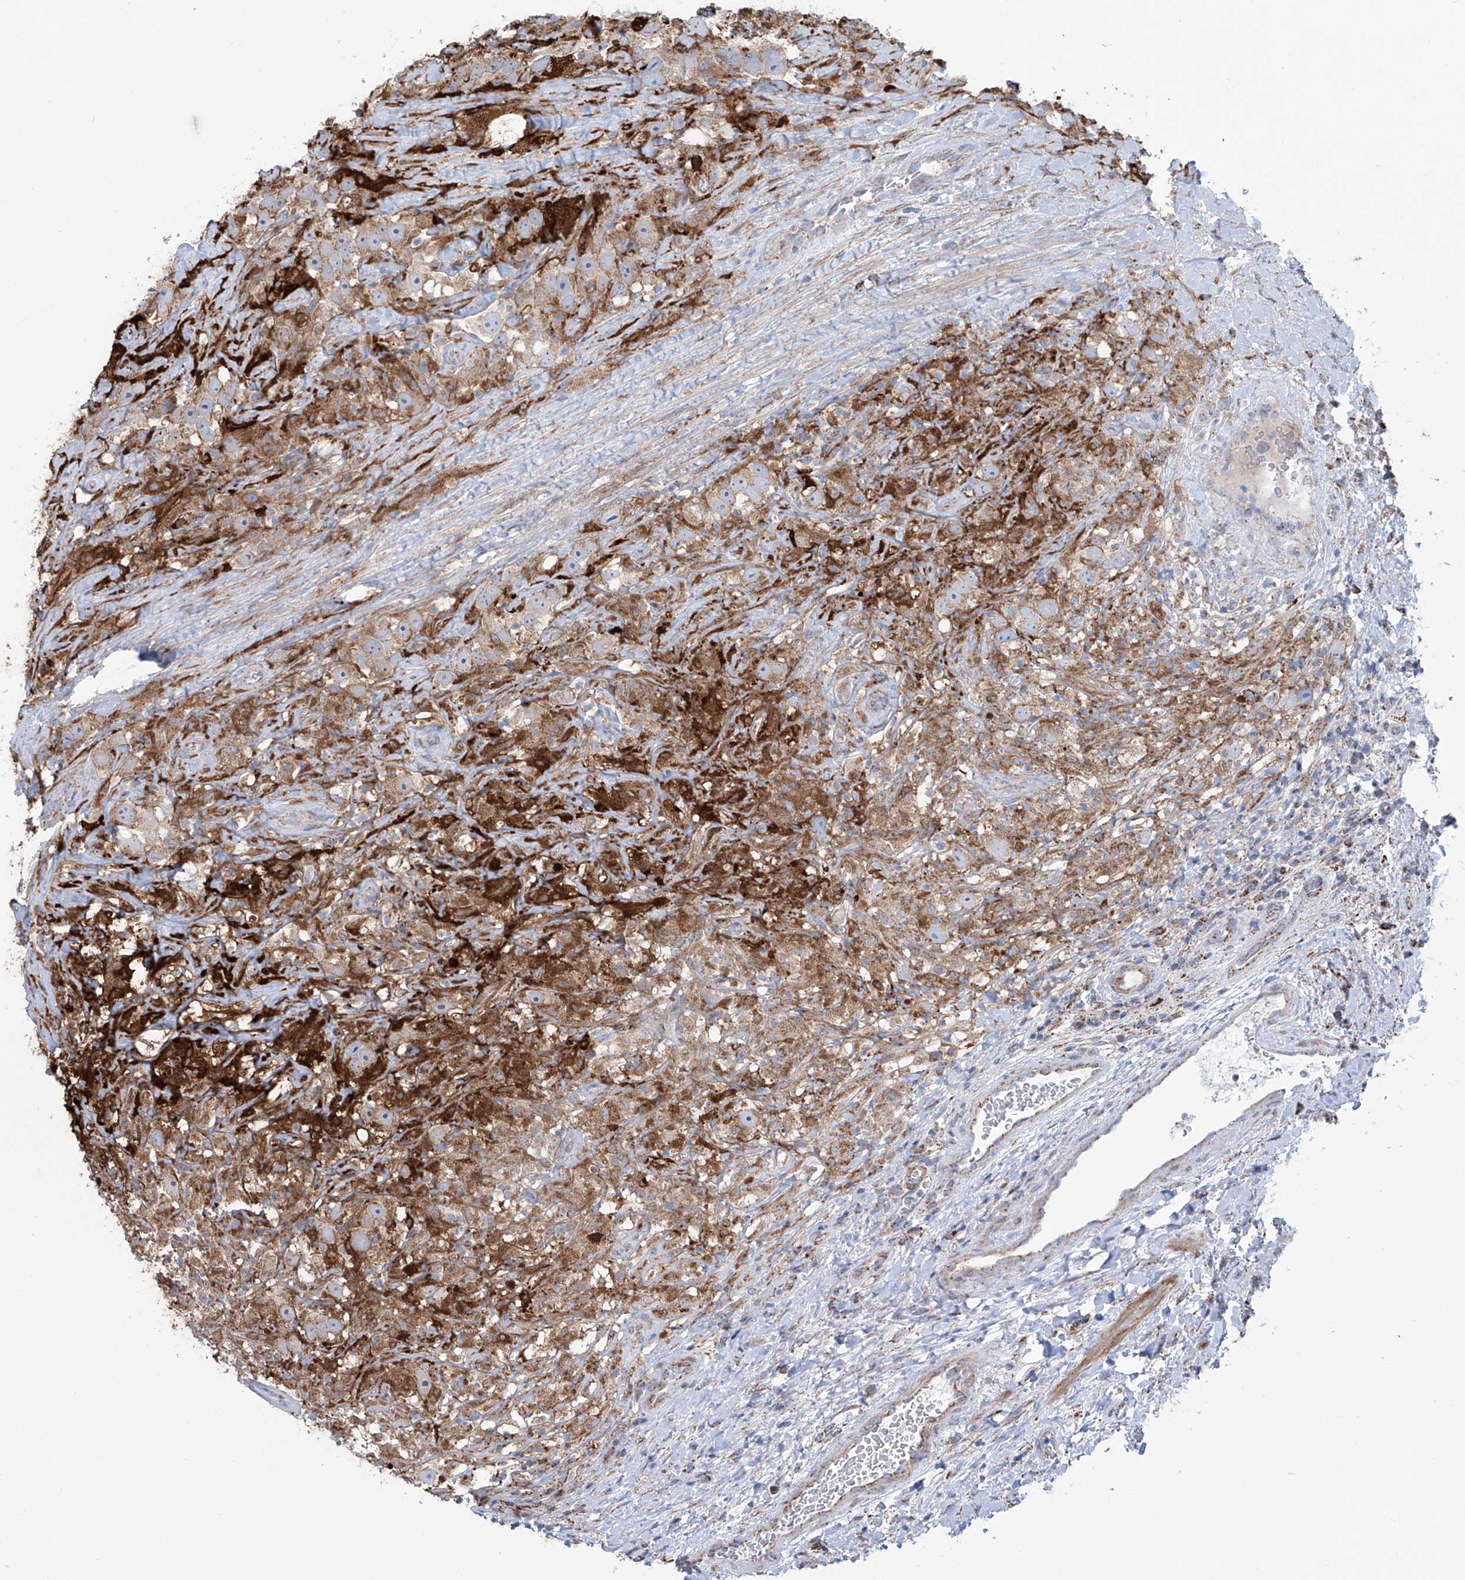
{"staining": {"intensity": "moderate", "quantity": ">75%", "location": "cytoplasmic/membranous"}, "tissue": "testis cancer", "cell_type": "Tumor cells", "image_type": "cancer", "snomed": [{"axis": "morphology", "description": "Seminoma, NOS"}, {"axis": "topography", "description": "Testis"}], "caption": "DAB (3,3'-diaminobenzidine) immunohistochemical staining of human seminoma (testis) demonstrates moderate cytoplasmic/membranous protein expression in approximately >75% of tumor cells. The staining is performed using DAB (3,3'-diaminobenzidine) brown chromogen to label protein expression. The nuclei are counter-stained blue using hematoxylin.", "gene": "ALDH6A1", "patient": {"sex": "male", "age": 49}}